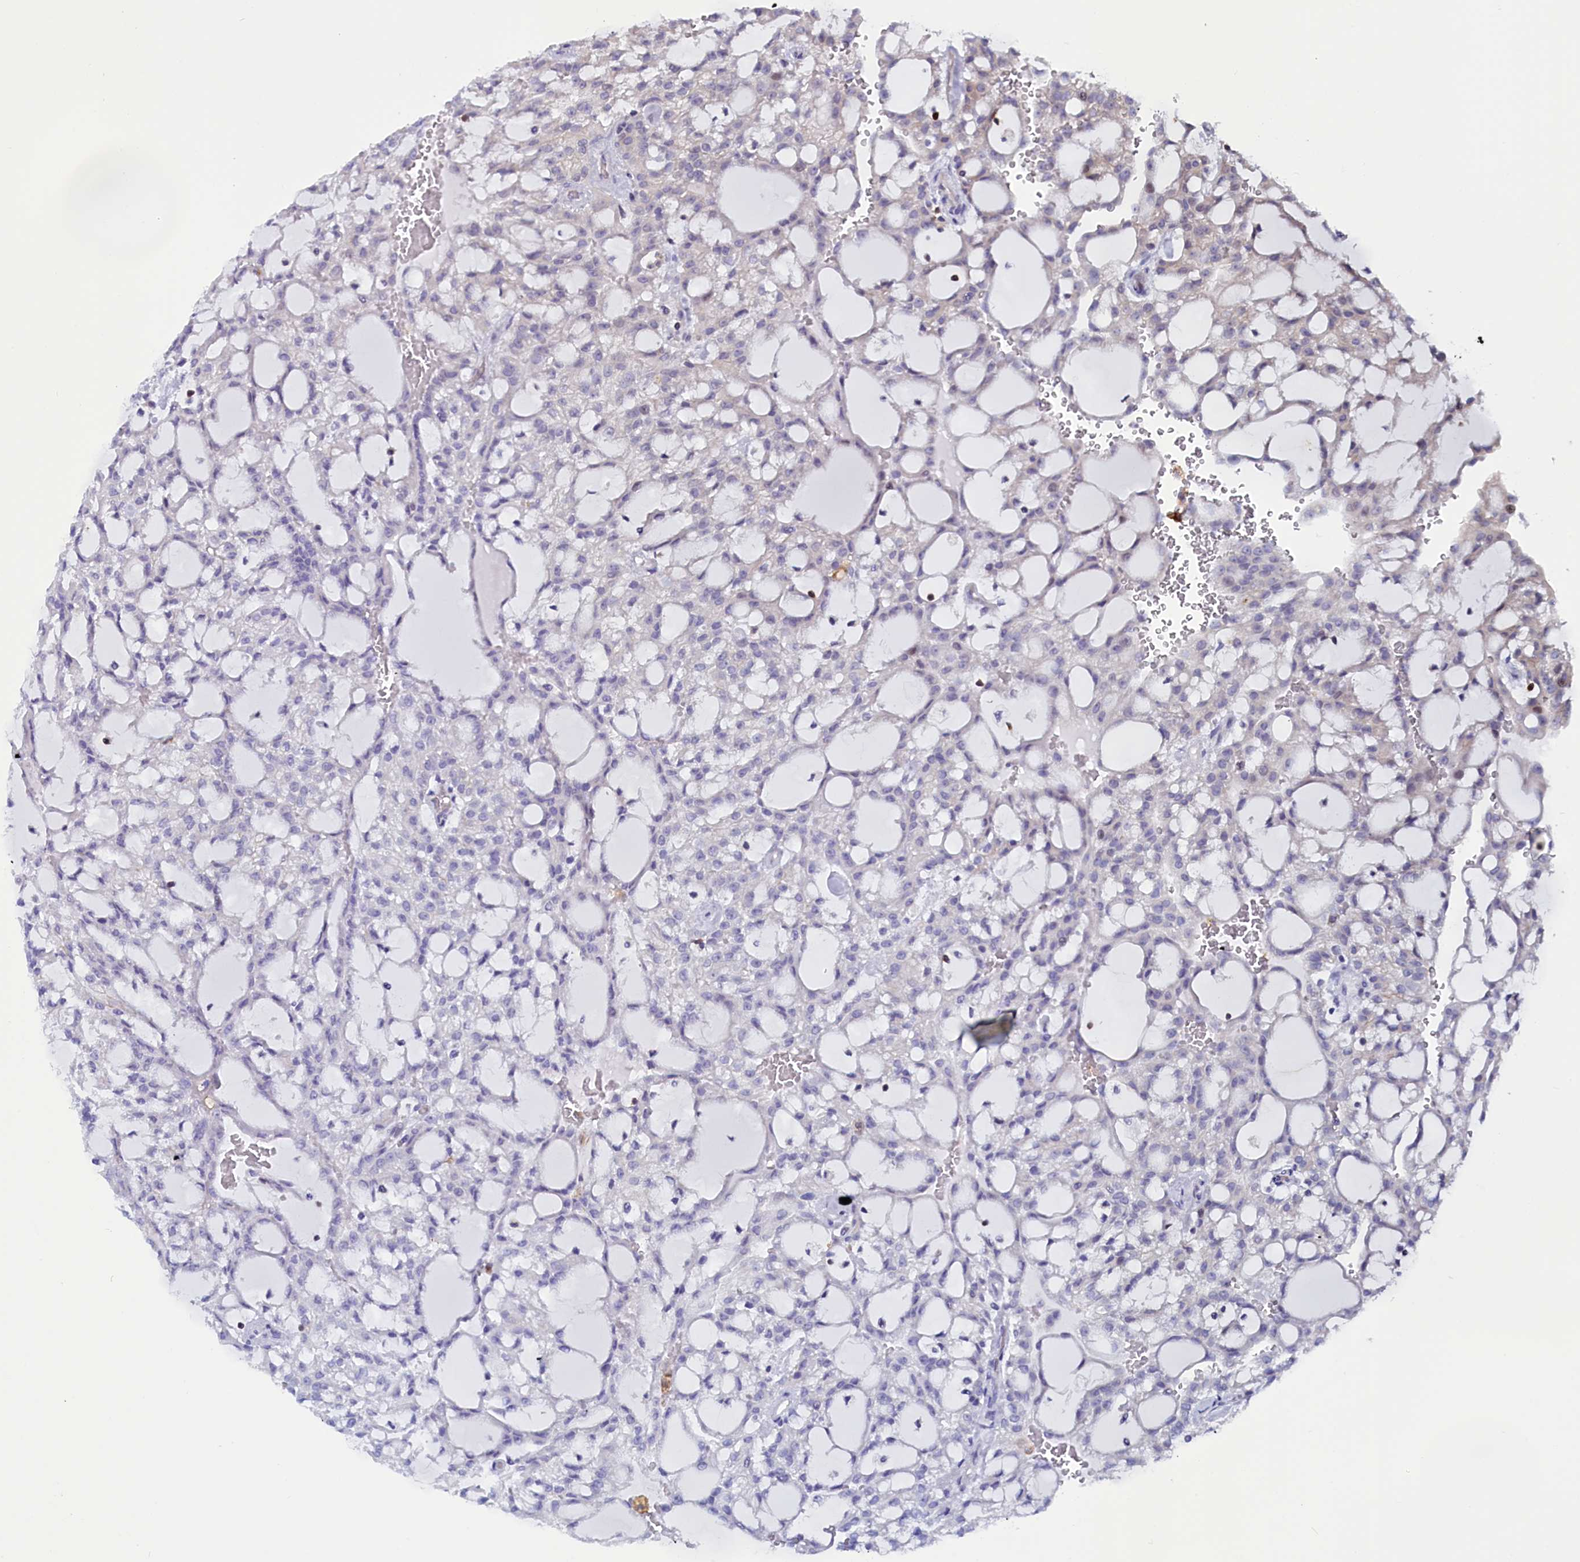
{"staining": {"intensity": "negative", "quantity": "none", "location": "none"}, "tissue": "renal cancer", "cell_type": "Tumor cells", "image_type": "cancer", "snomed": [{"axis": "morphology", "description": "Adenocarcinoma, NOS"}, {"axis": "topography", "description": "Kidney"}], "caption": "The histopathology image exhibits no staining of tumor cells in renal adenocarcinoma.", "gene": "CIAPIN1", "patient": {"sex": "male", "age": 63}}